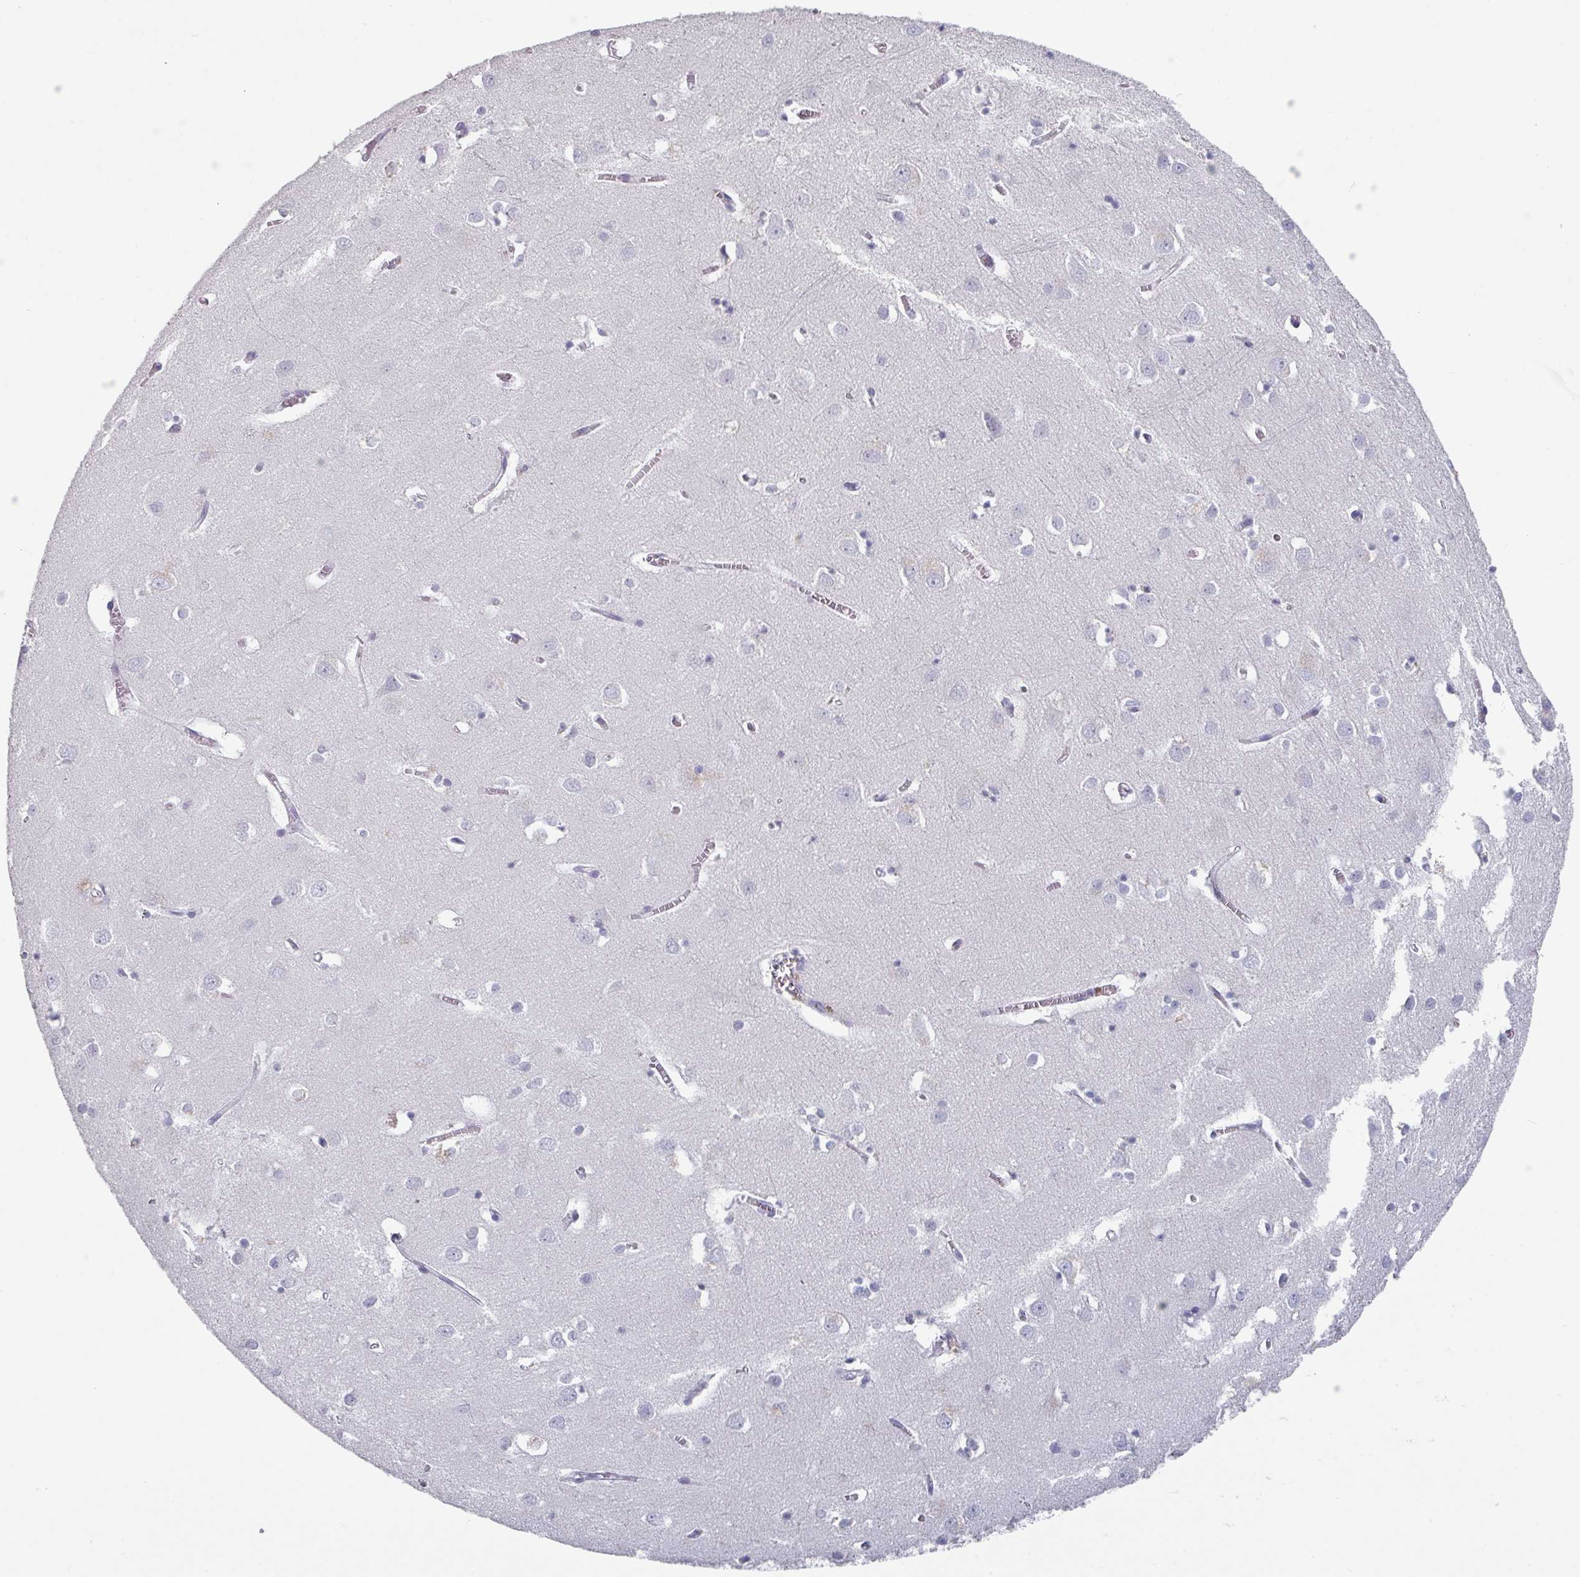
{"staining": {"intensity": "negative", "quantity": "none", "location": "none"}, "tissue": "cerebral cortex", "cell_type": "Endothelial cells", "image_type": "normal", "snomed": [{"axis": "morphology", "description": "Normal tissue, NOS"}, {"axis": "topography", "description": "Cerebral cortex"}], "caption": "High power microscopy micrograph of an immunohistochemistry histopathology image of benign cerebral cortex, revealing no significant expression in endothelial cells.", "gene": "SLC35G2", "patient": {"sex": "male", "age": 70}}